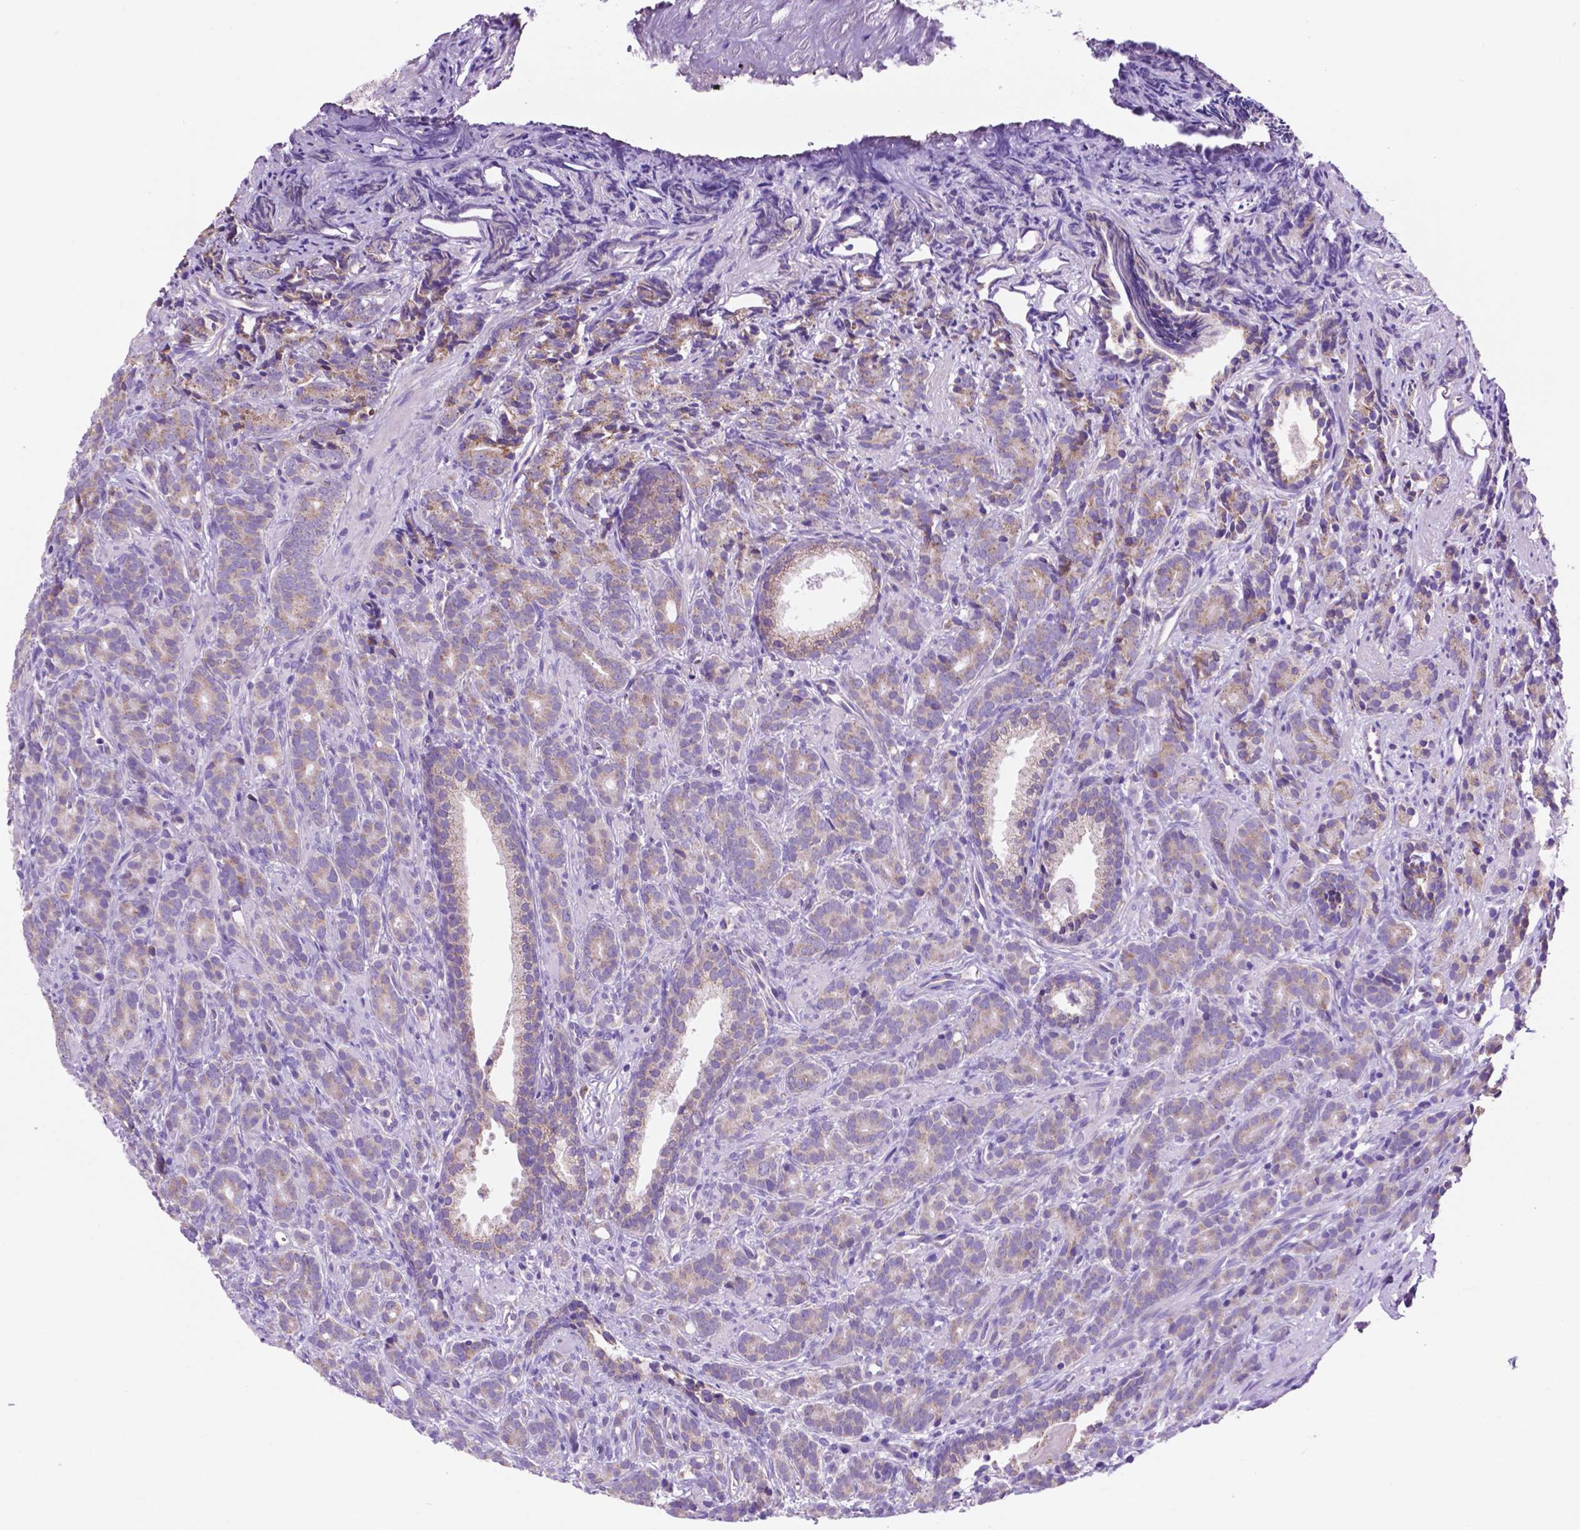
{"staining": {"intensity": "weak", "quantity": "<25%", "location": "cytoplasmic/membranous"}, "tissue": "prostate cancer", "cell_type": "Tumor cells", "image_type": "cancer", "snomed": [{"axis": "morphology", "description": "Adenocarcinoma, High grade"}, {"axis": "topography", "description": "Prostate"}], "caption": "Micrograph shows no protein positivity in tumor cells of prostate adenocarcinoma (high-grade) tissue.", "gene": "TMEM121B", "patient": {"sex": "male", "age": 84}}